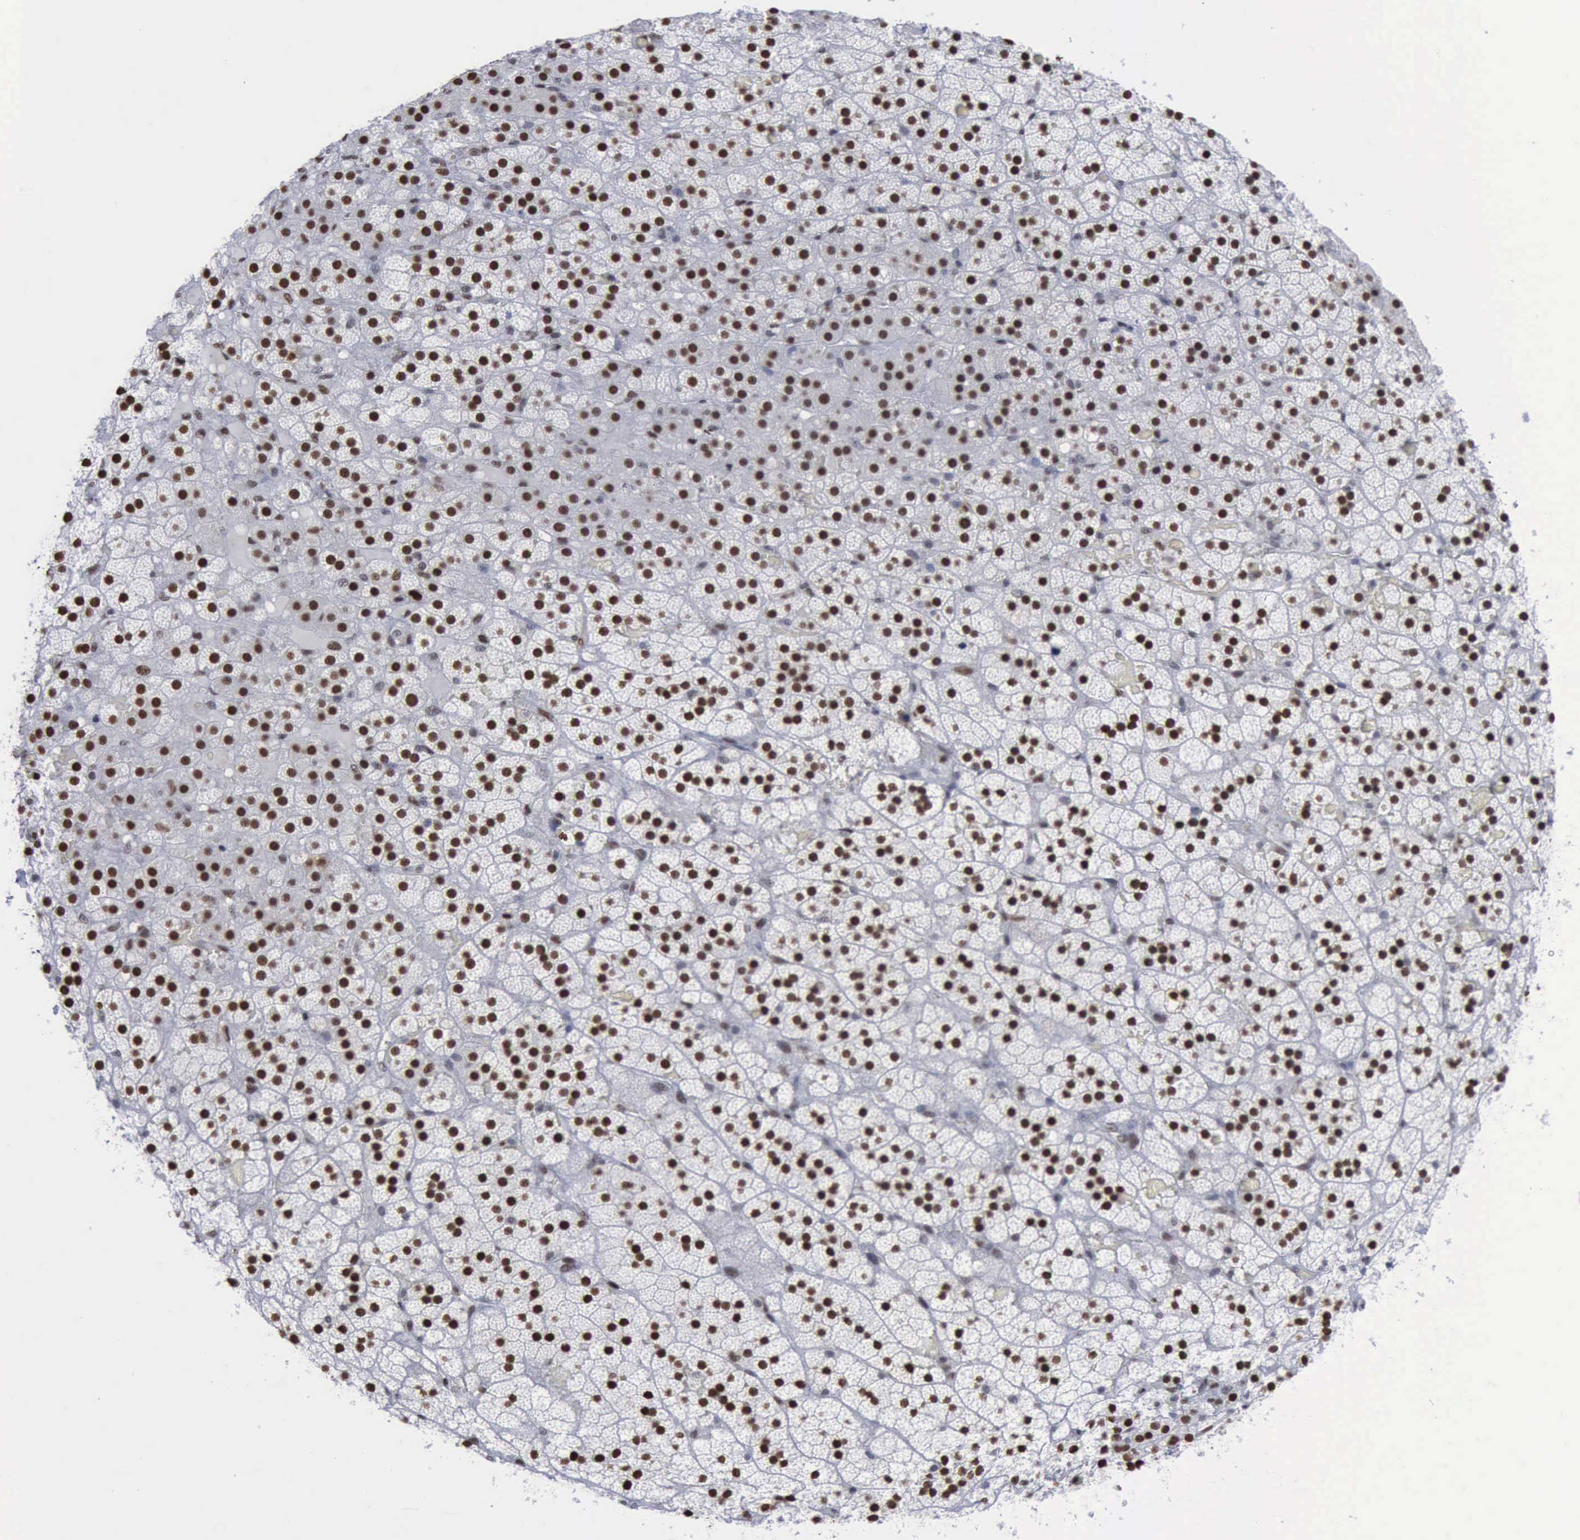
{"staining": {"intensity": "moderate", "quantity": ">75%", "location": "nuclear"}, "tissue": "adrenal gland", "cell_type": "Glandular cells", "image_type": "normal", "snomed": [{"axis": "morphology", "description": "Normal tissue, NOS"}, {"axis": "topography", "description": "Adrenal gland"}], "caption": "Moderate nuclear expression for a protein is identified in about >75% of glandular cells of normal adrenal gland using IHC.", "gene": "PCNA", "patient": {"sex": "male", "age": 35}}